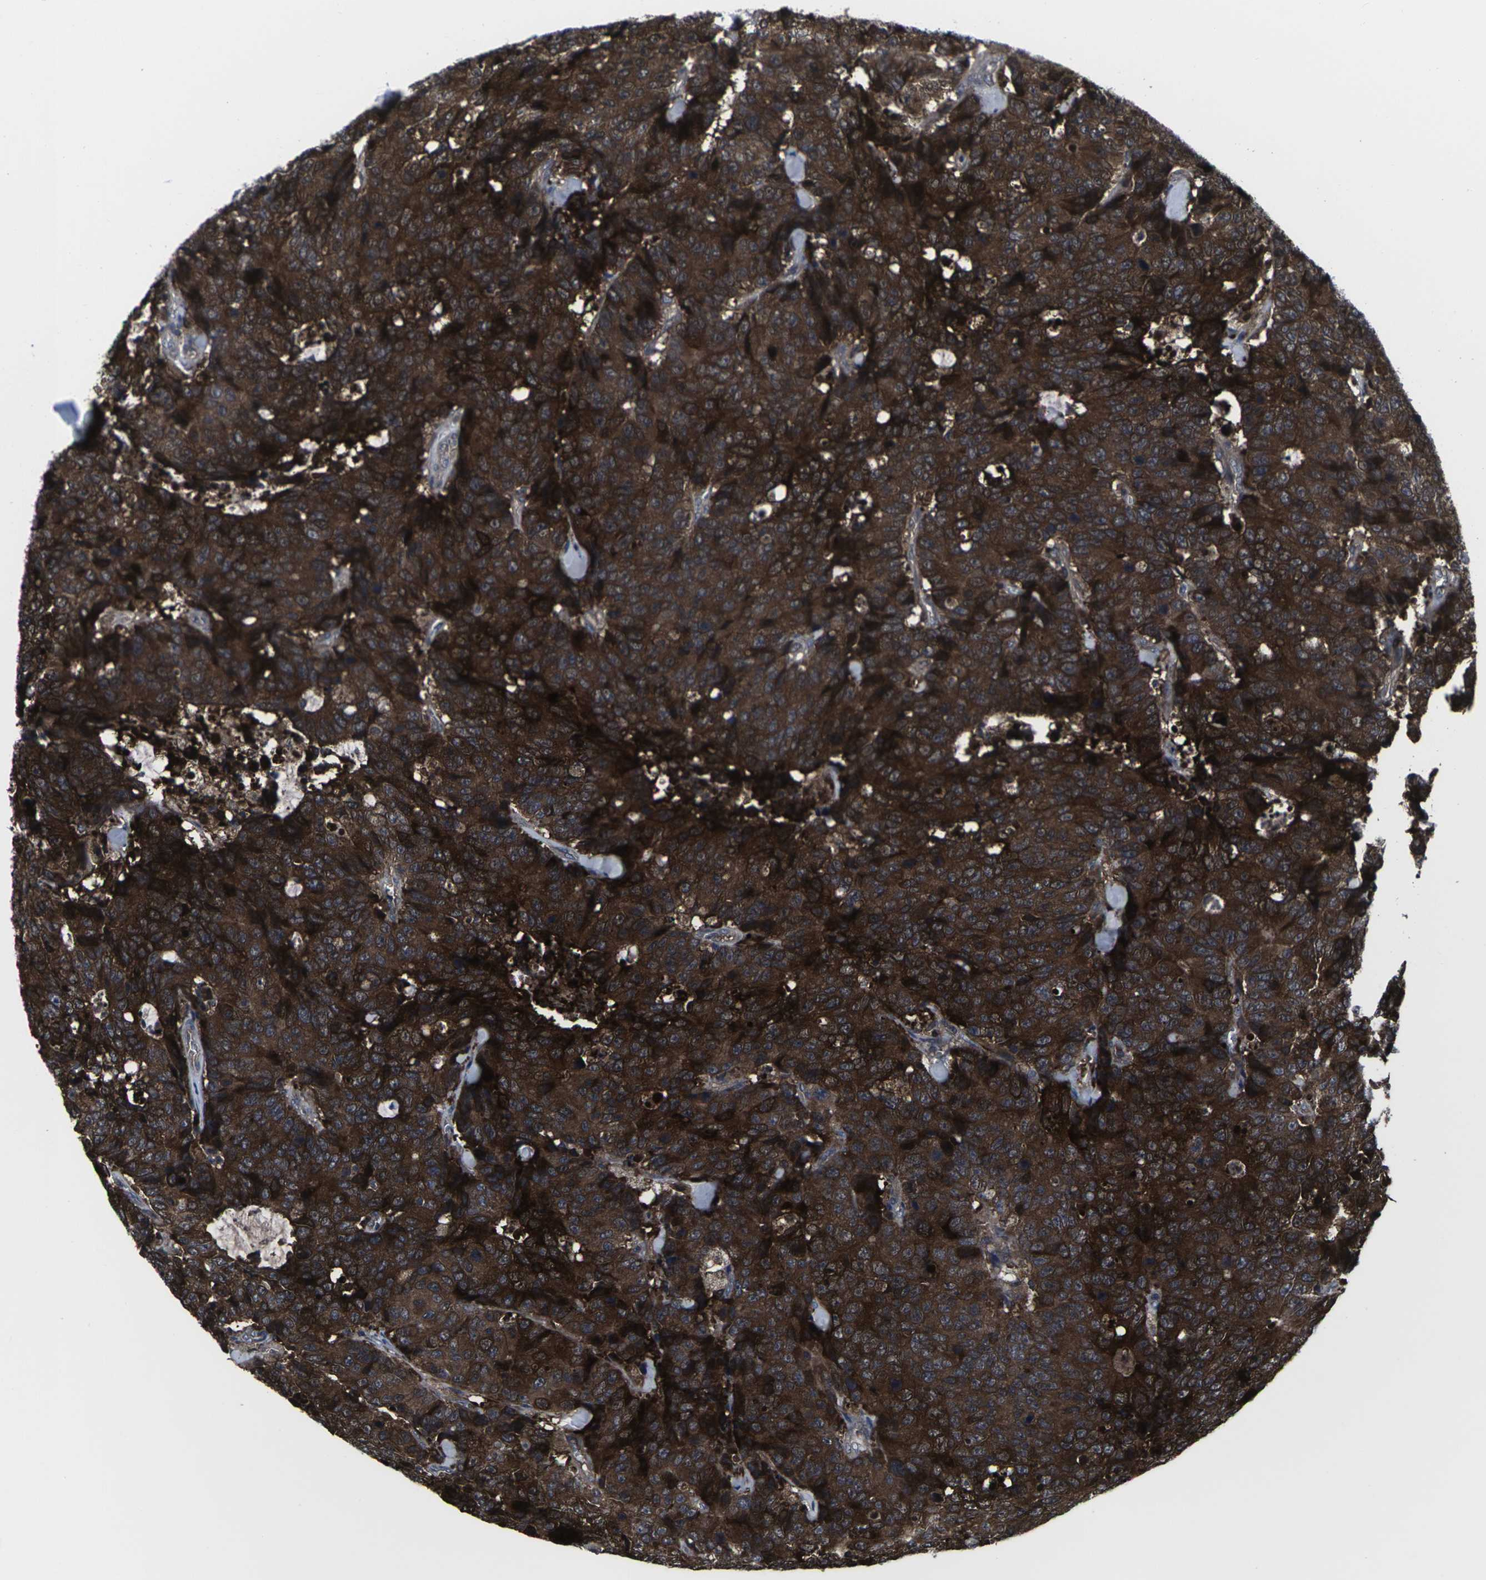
{"staining": {"intensity": "strong", "quantity": ">75%", "location": "cytoplasmic/membranous"}, "tissue": "colorectal cancer", "cell_type": "Tumor cells", "image_type": "cancer", "snomed": [{"axis": "morphology", "description": "Adenocarcinoma, NOS"}, {"axis": "topography", "description": "Colon"}], "caption": "DAB immunohistochemical staining of colorectal adenocarcinoma exhibits strong cytoplasmic/membranous protein expression in approximately >75% of tumor cells.", "gene": "HPRT1", "patient": {"sex": "female", "age": 86}}